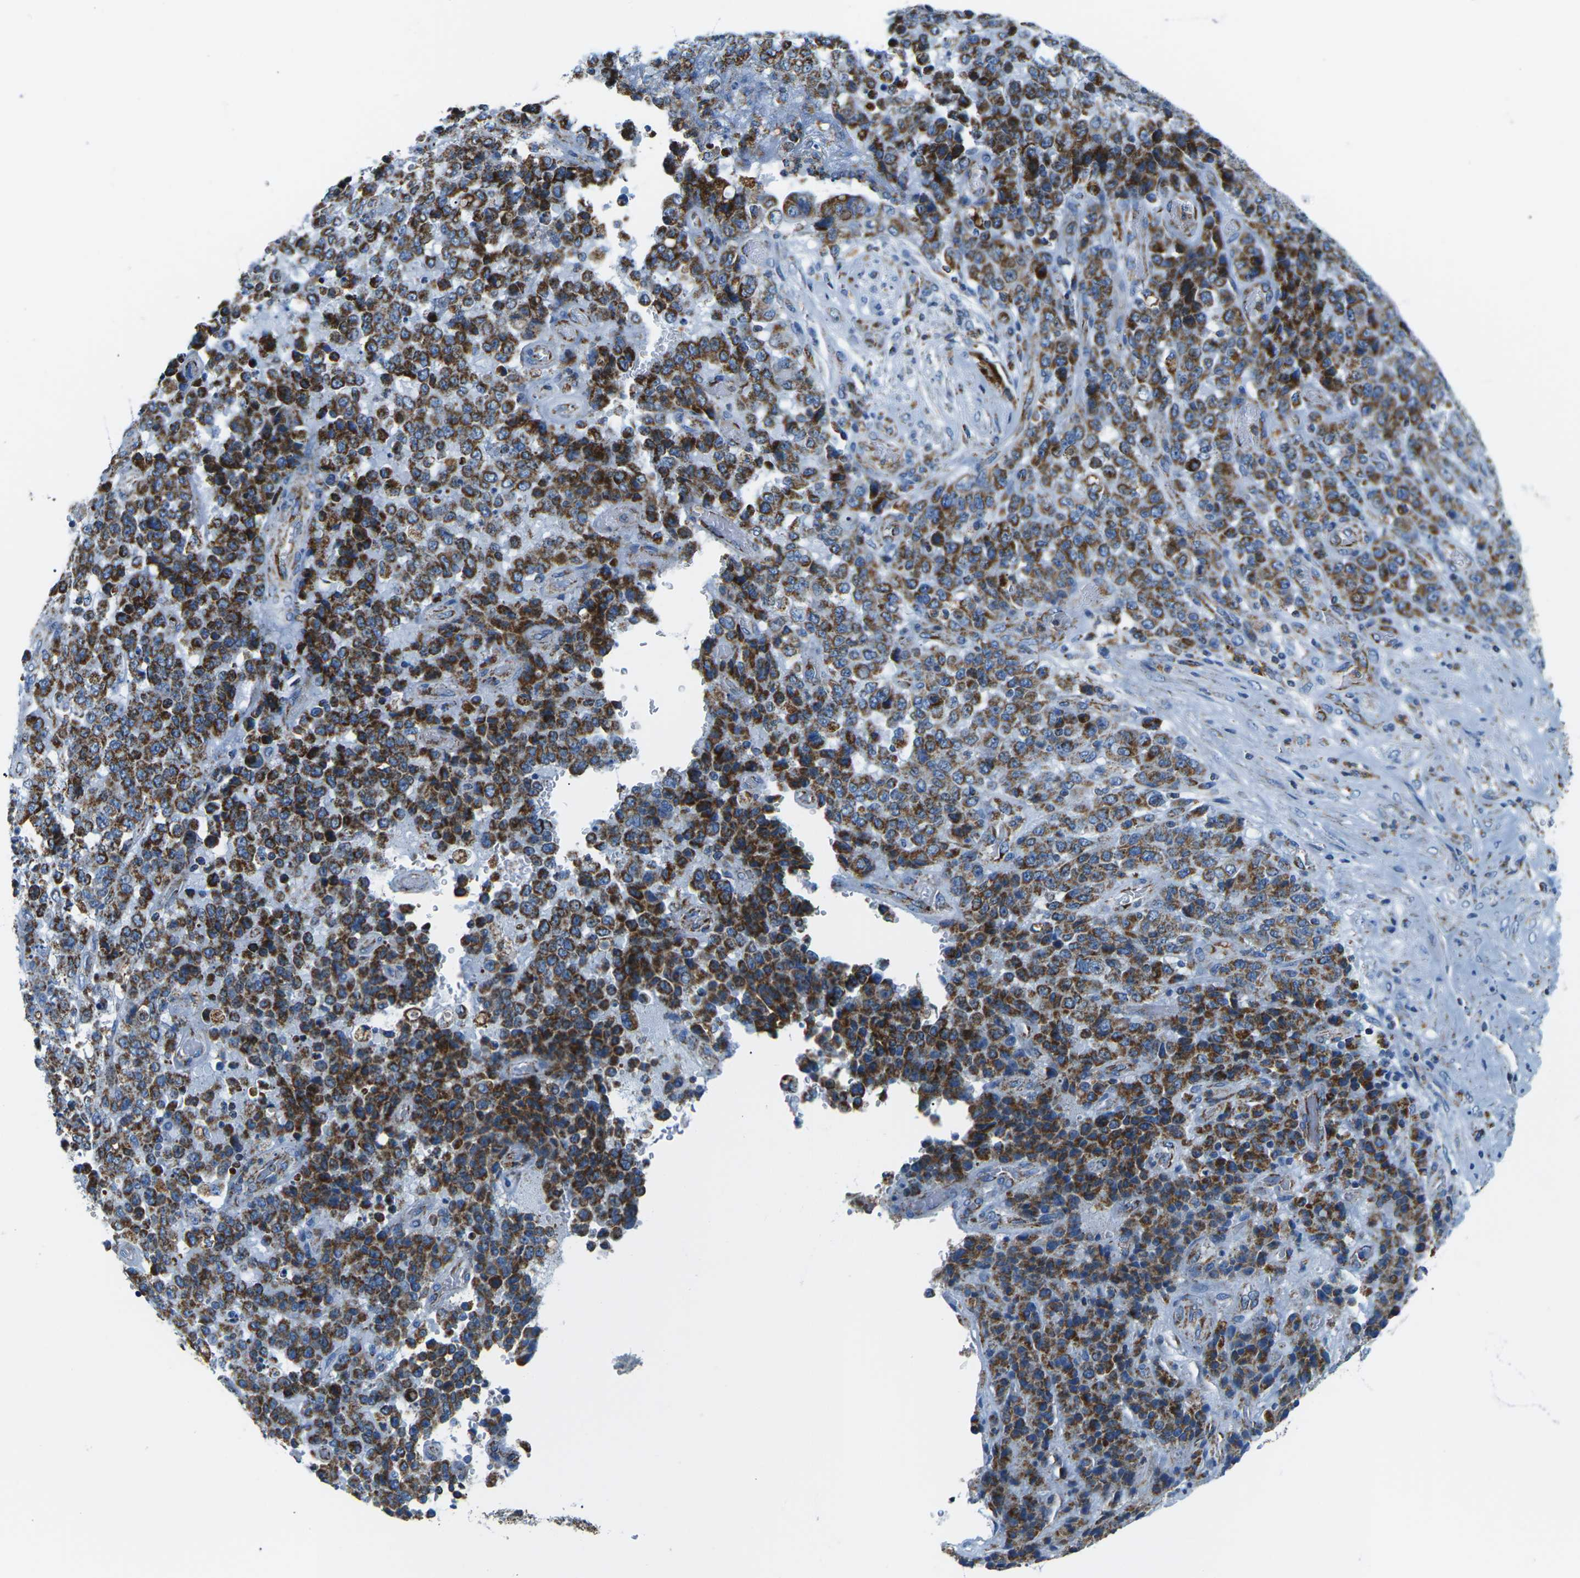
{"staining": {"intensity": "strong", "quantity": ">75%", "location": "cytoplasmic/membranous"}, "tissue": "stomach cancer", "cell_type": "Tumor cells", "image_type": "cancer", "snomed": [{"axis": "morphology", "description": "Adenocarcinoma, NOS"}, {"axis": "topography", "description": "Stomach"}], "caption": "Immunohistochemical staining of stomach cancer reveals high levels of strong cytoplasmic/membranous staining in about >75% of tumor cells. The staining was performed using DAB, with brown indicating positive protein expression. Nuclei are stained blue with hematoxylin.", "gene": "COX6C", "patient": {"sex": "female", "age": 73}}